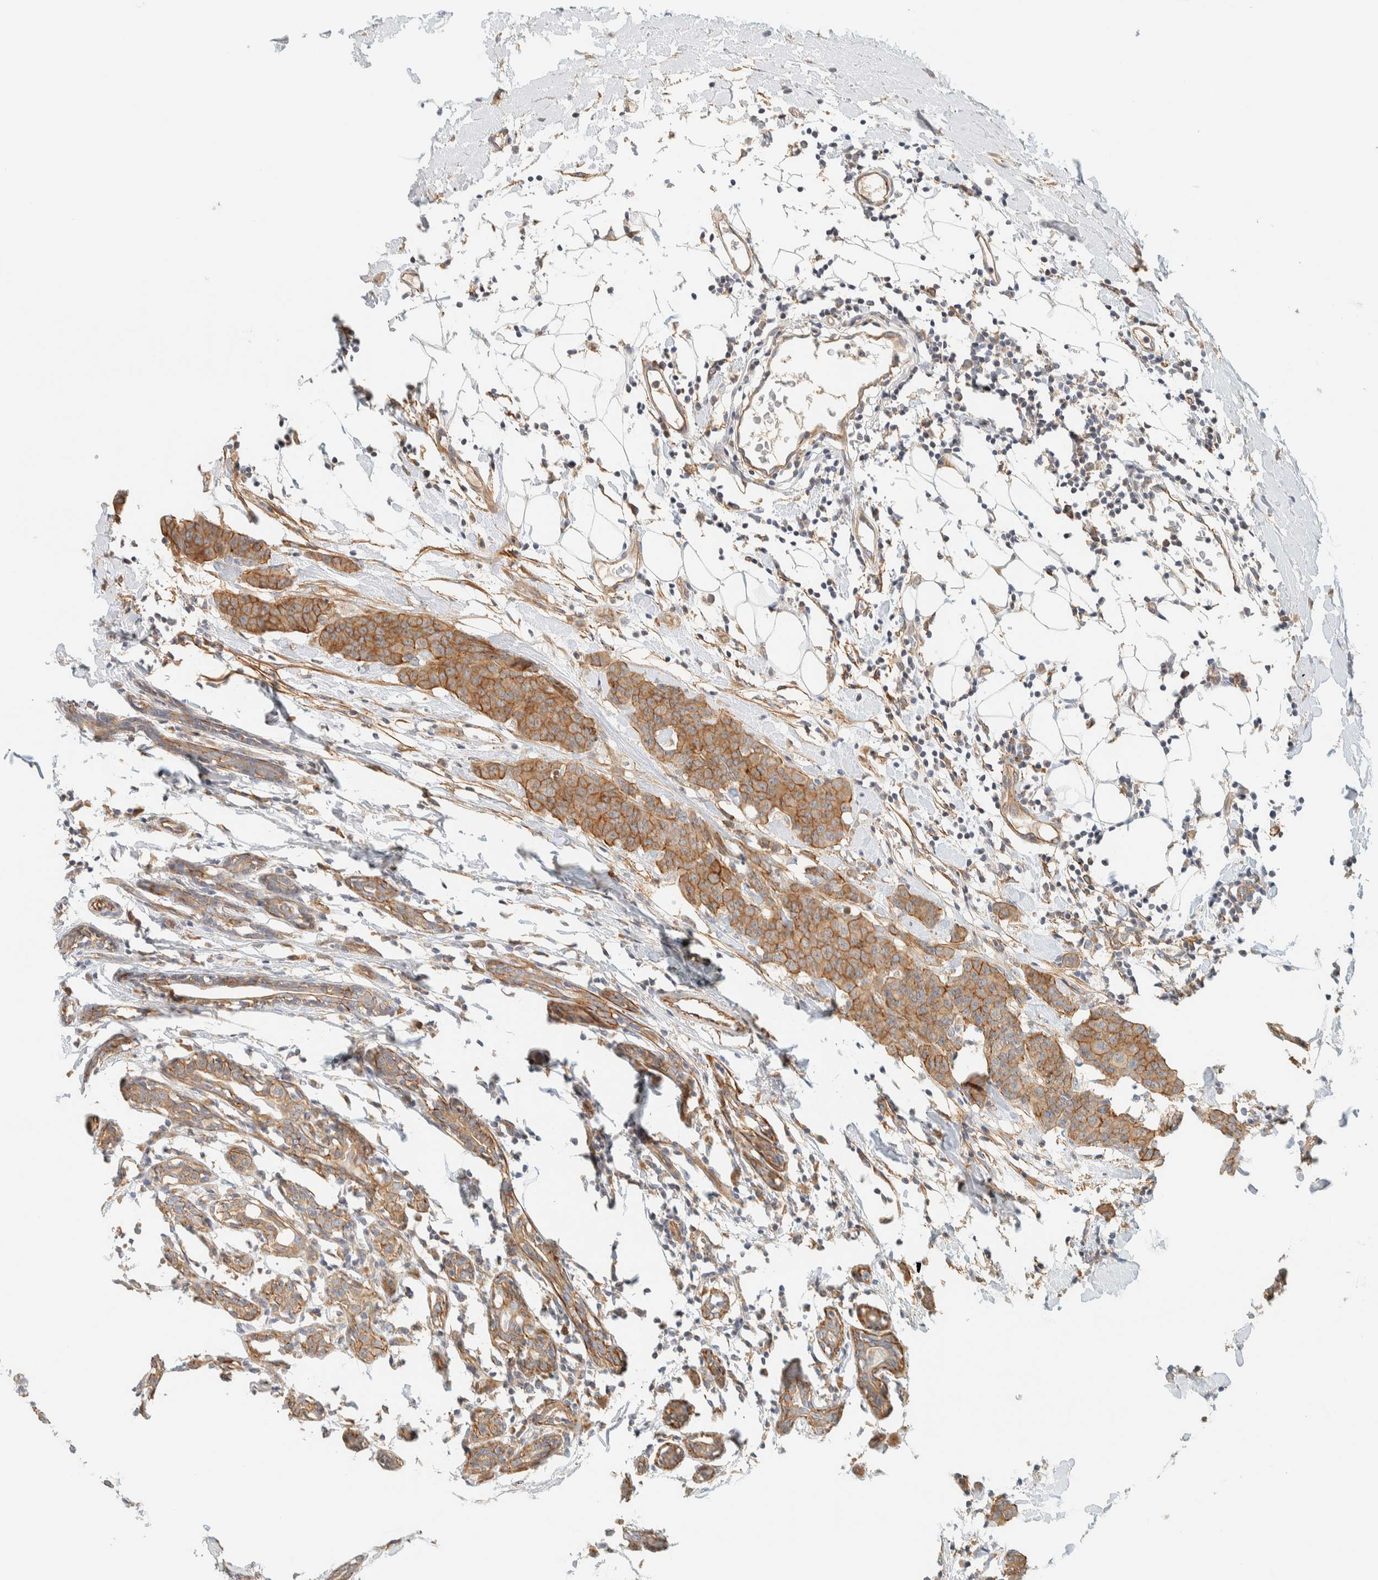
{"staining": {"intensity": "moderate", "quantity": ">75%", "location": "cytoplasmic/membranous"}, "tissue": "breast cancer", "cell_type": "Tumor cells", "image_type": "cancer", "snomed": [{"axis": "morphology", "description": "Normal tissue, NOS"}, {"axis": "morphology", "description": "Duct carcinoma"}, {"axis": "topography", "description": "Breast"}], "caption": "Human breast intraductal carcinoma stained for a protein (brown) displays moderate cytoplasmic/membranous positive staining in about >75% of tumor cells.", "gene": "LIMA1", "patient": {"sex": "female", "age": 40}}